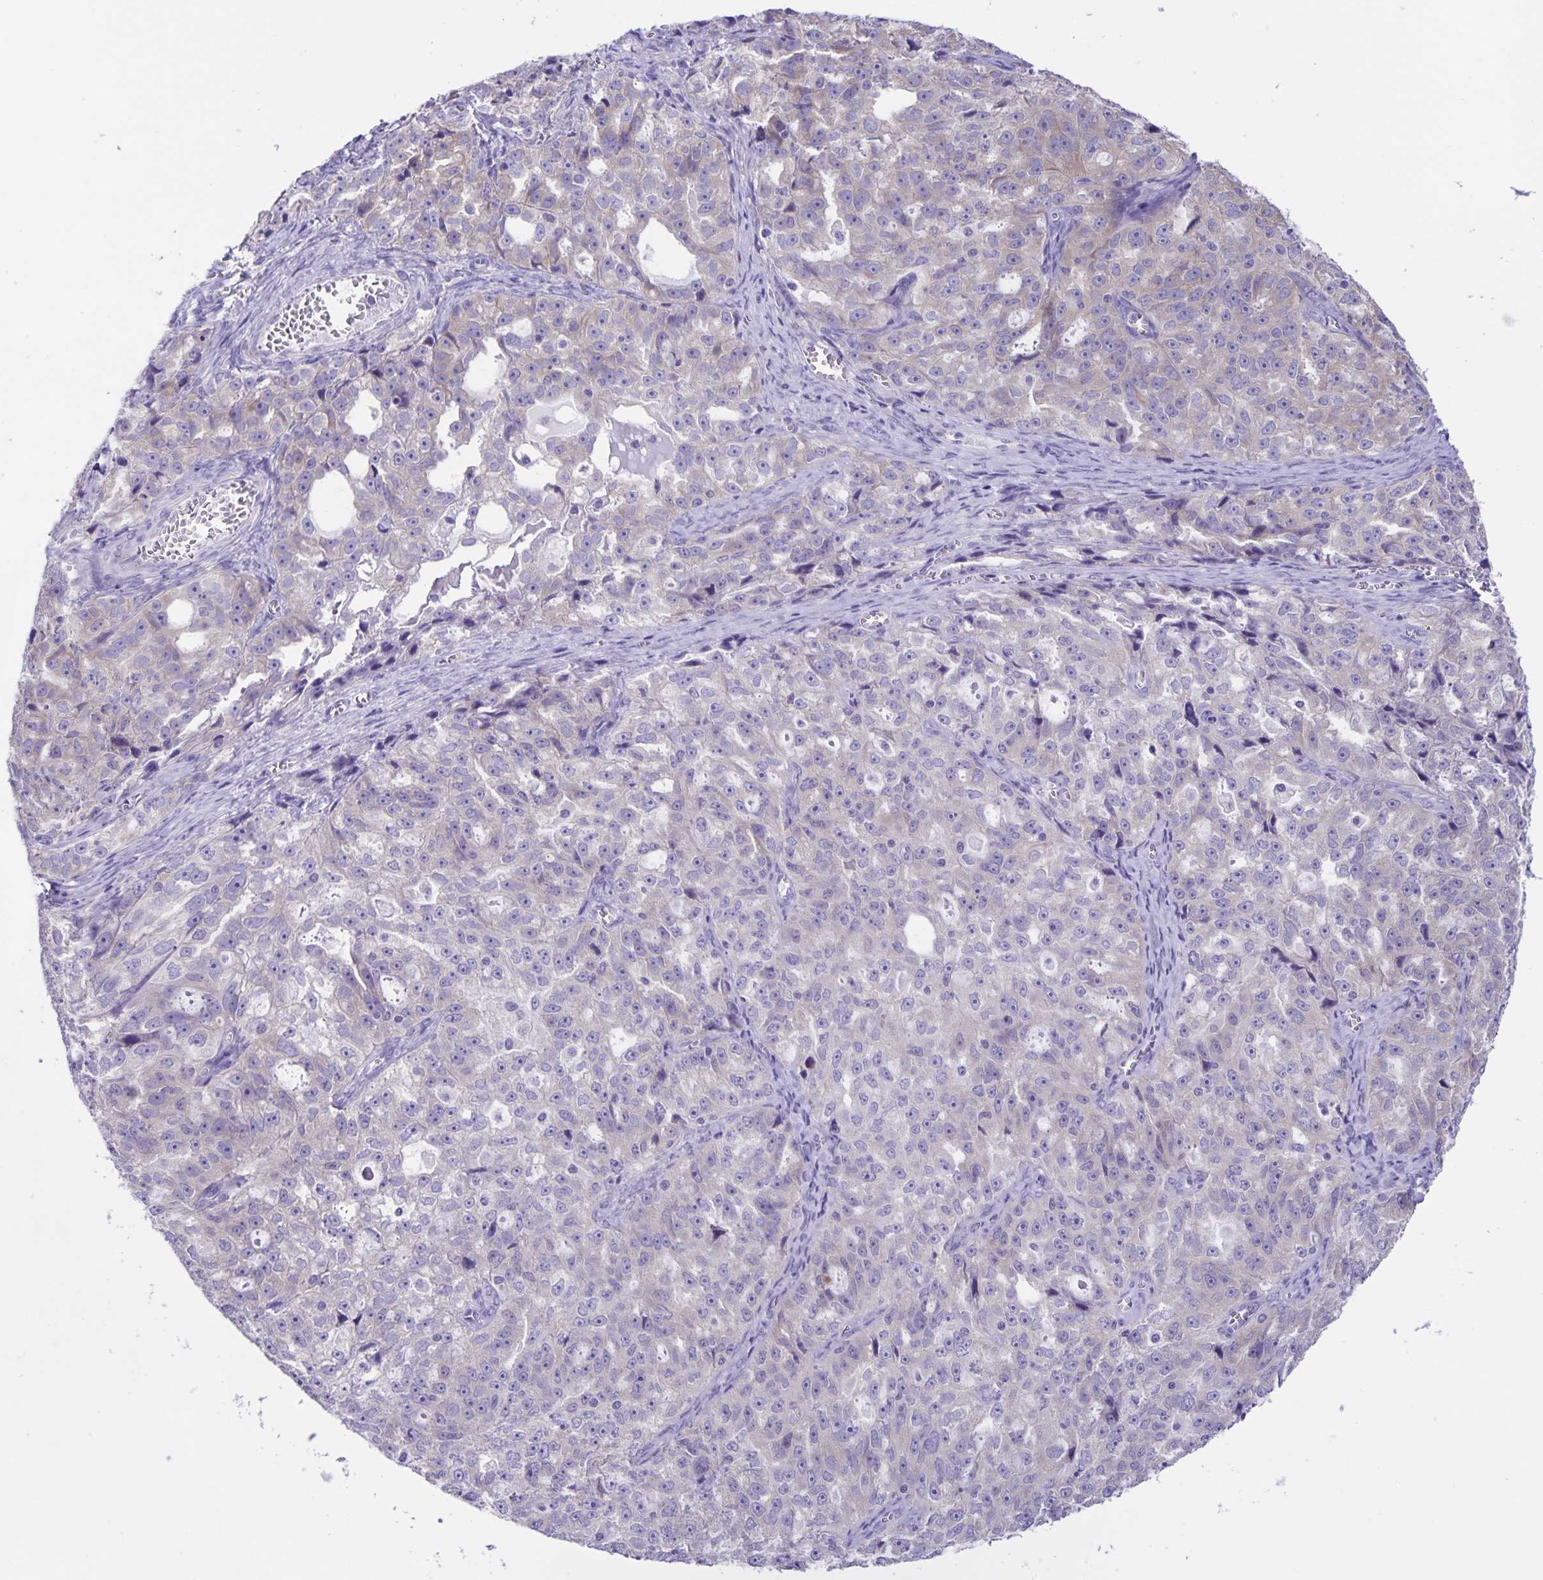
{"staining": {"intensity": "negative", "quantity": "none", "location": "none"}, "tissue": "ovarian cancer", "cell_type": "Tumor cells", "image_type": "cancer", "snomed": [{"axis": "morphology", "description": "Cystadenocarcinoma, serous, NOS"}, {"axis": "topography", "description": "Ovary"}], "caption": "Immunohistochemical staining of human serous cystadenocarcinoma (ovarian) displays no significant staining in tumor cells.", "gene": "CAPSL", "patient": {"sex": "female", "age": 51}}